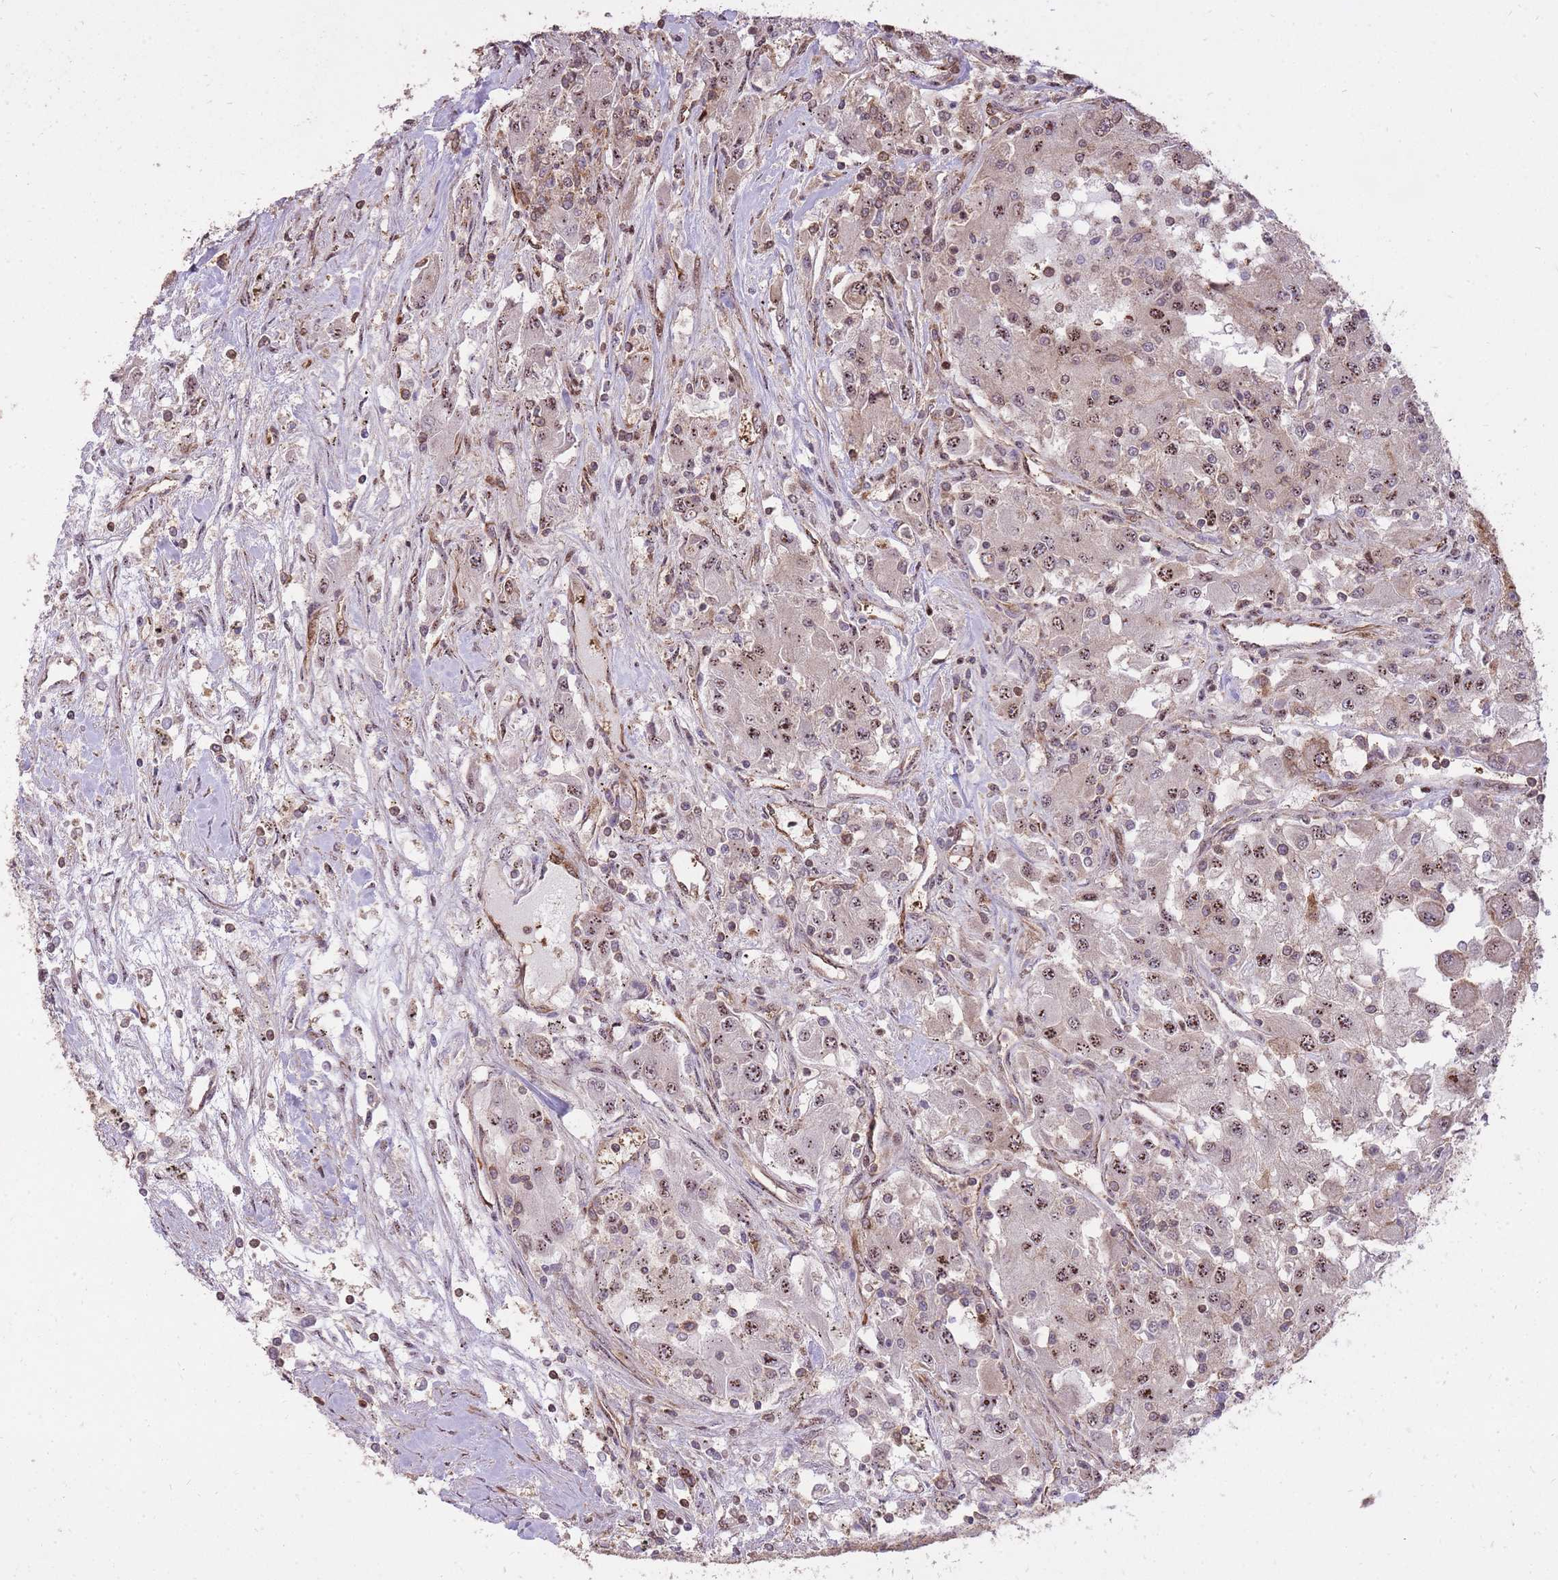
{"staining": {"intensity": "weak", "quantity": ">75%", "location": "nuclear"}, "tissue": "renal cancer", "cell_type": "Tumor cells", "image_type": "cancer", "snomed": [{"axis": "morphology", "description": "Adenocarcinoma, NOS"}, {"axis": "topography", "description": "Kidney"}], "caption": "Immunohistochemical staining of renal cancer exhibits weak nuclear protein expression in about >75% of tumor cells.", "gene": "PLD1", "patient": {"sex": "female", "age": 67}}